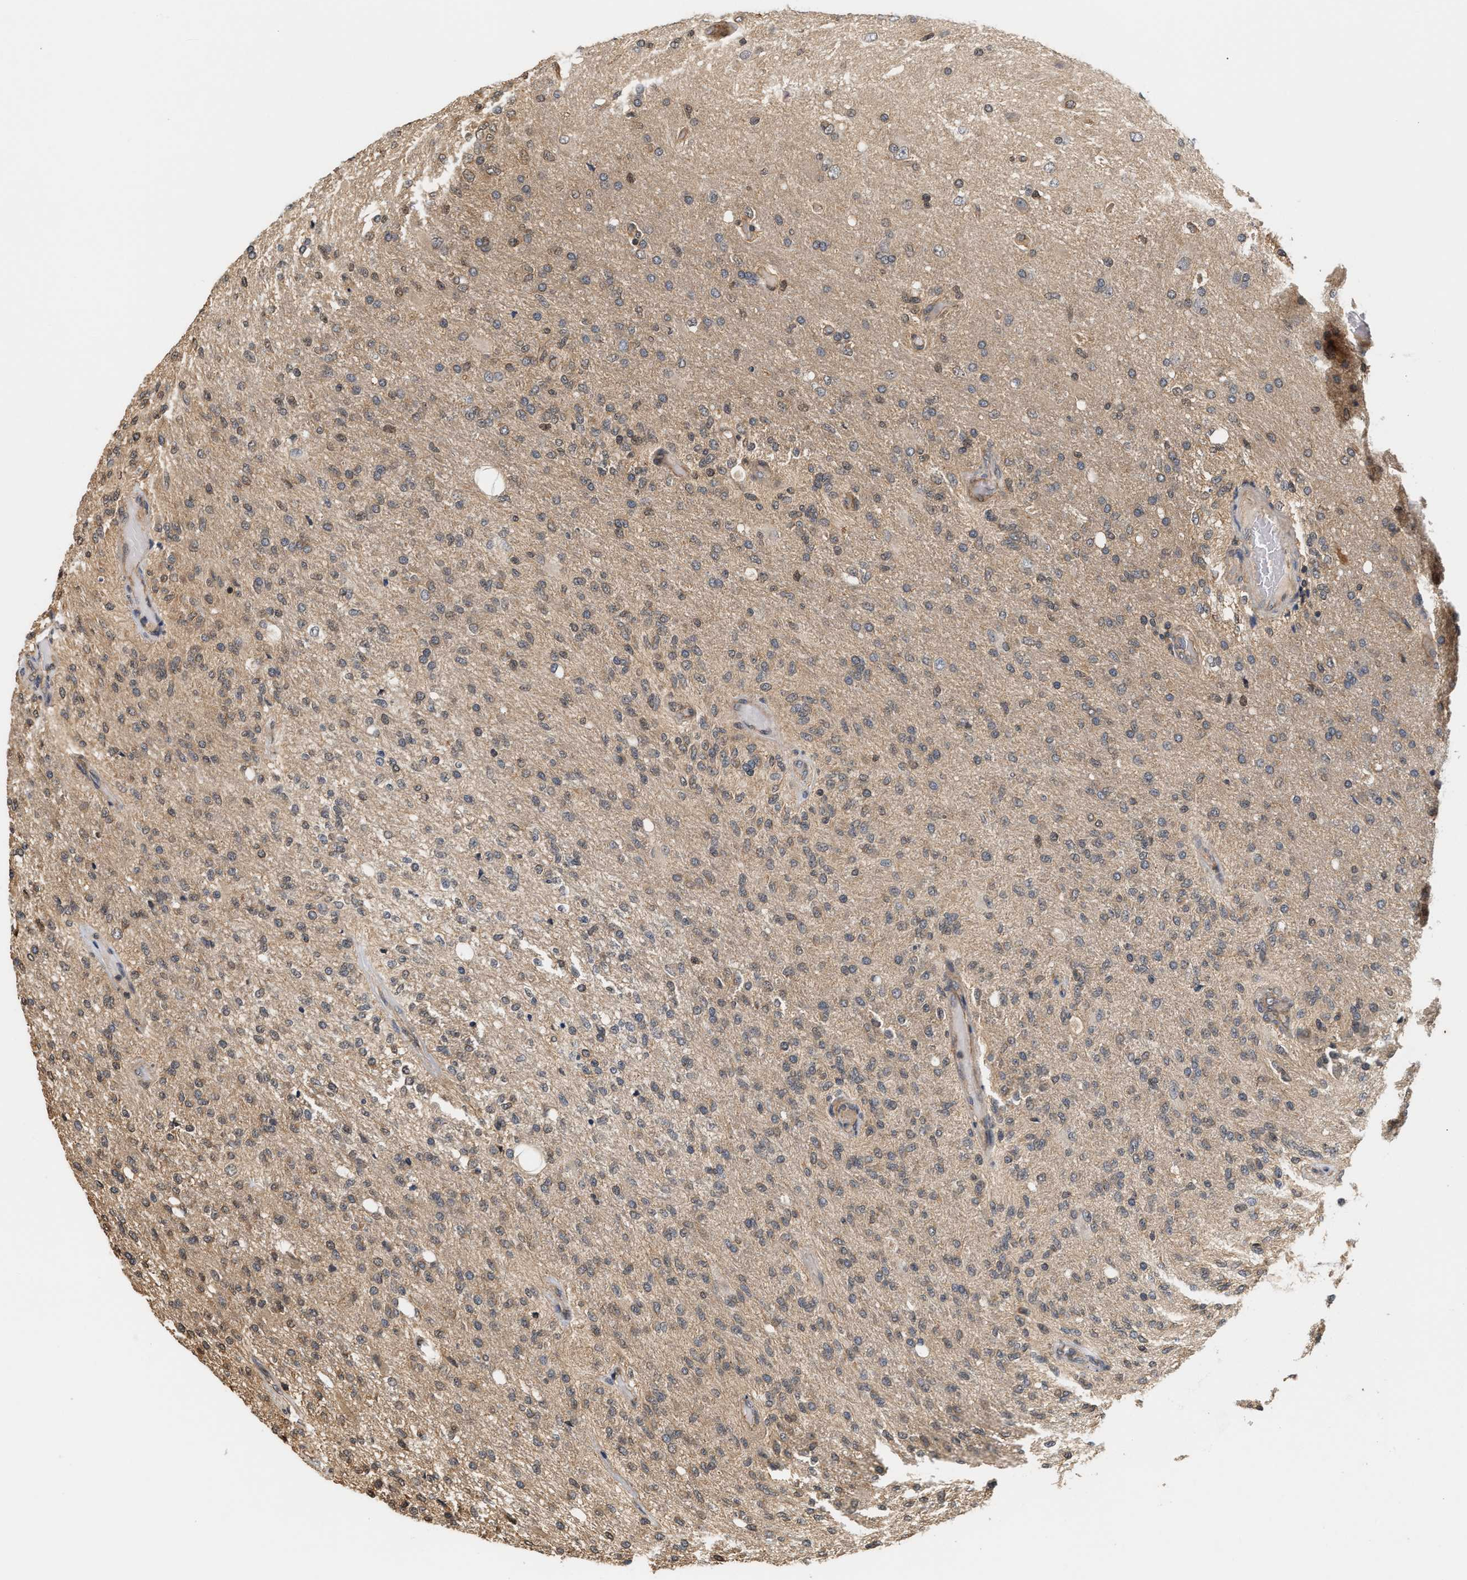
{"staining": {"intensity": "weak", "quantity": "<25%", "location": "cytoplasmic/membranous"}, "tissue": "glioma", "cell_type": "Tumor cells", "image_type": "cancer", "snomed": [{"axis": "morphology", "description": "Normal tissue, NOS"}, {"axis": "morphology", "description": "Glioma, malignant, High grade"}, {"axis": "topography", "description": "Cerebral cortex"}], "caption": "A histopathology image of high-grade glioma (malignant) stained for a protein reveals no brown staining in tumor cells.", "gene": "ABHD5", "patient": {"sex": "male", "age": 77}}